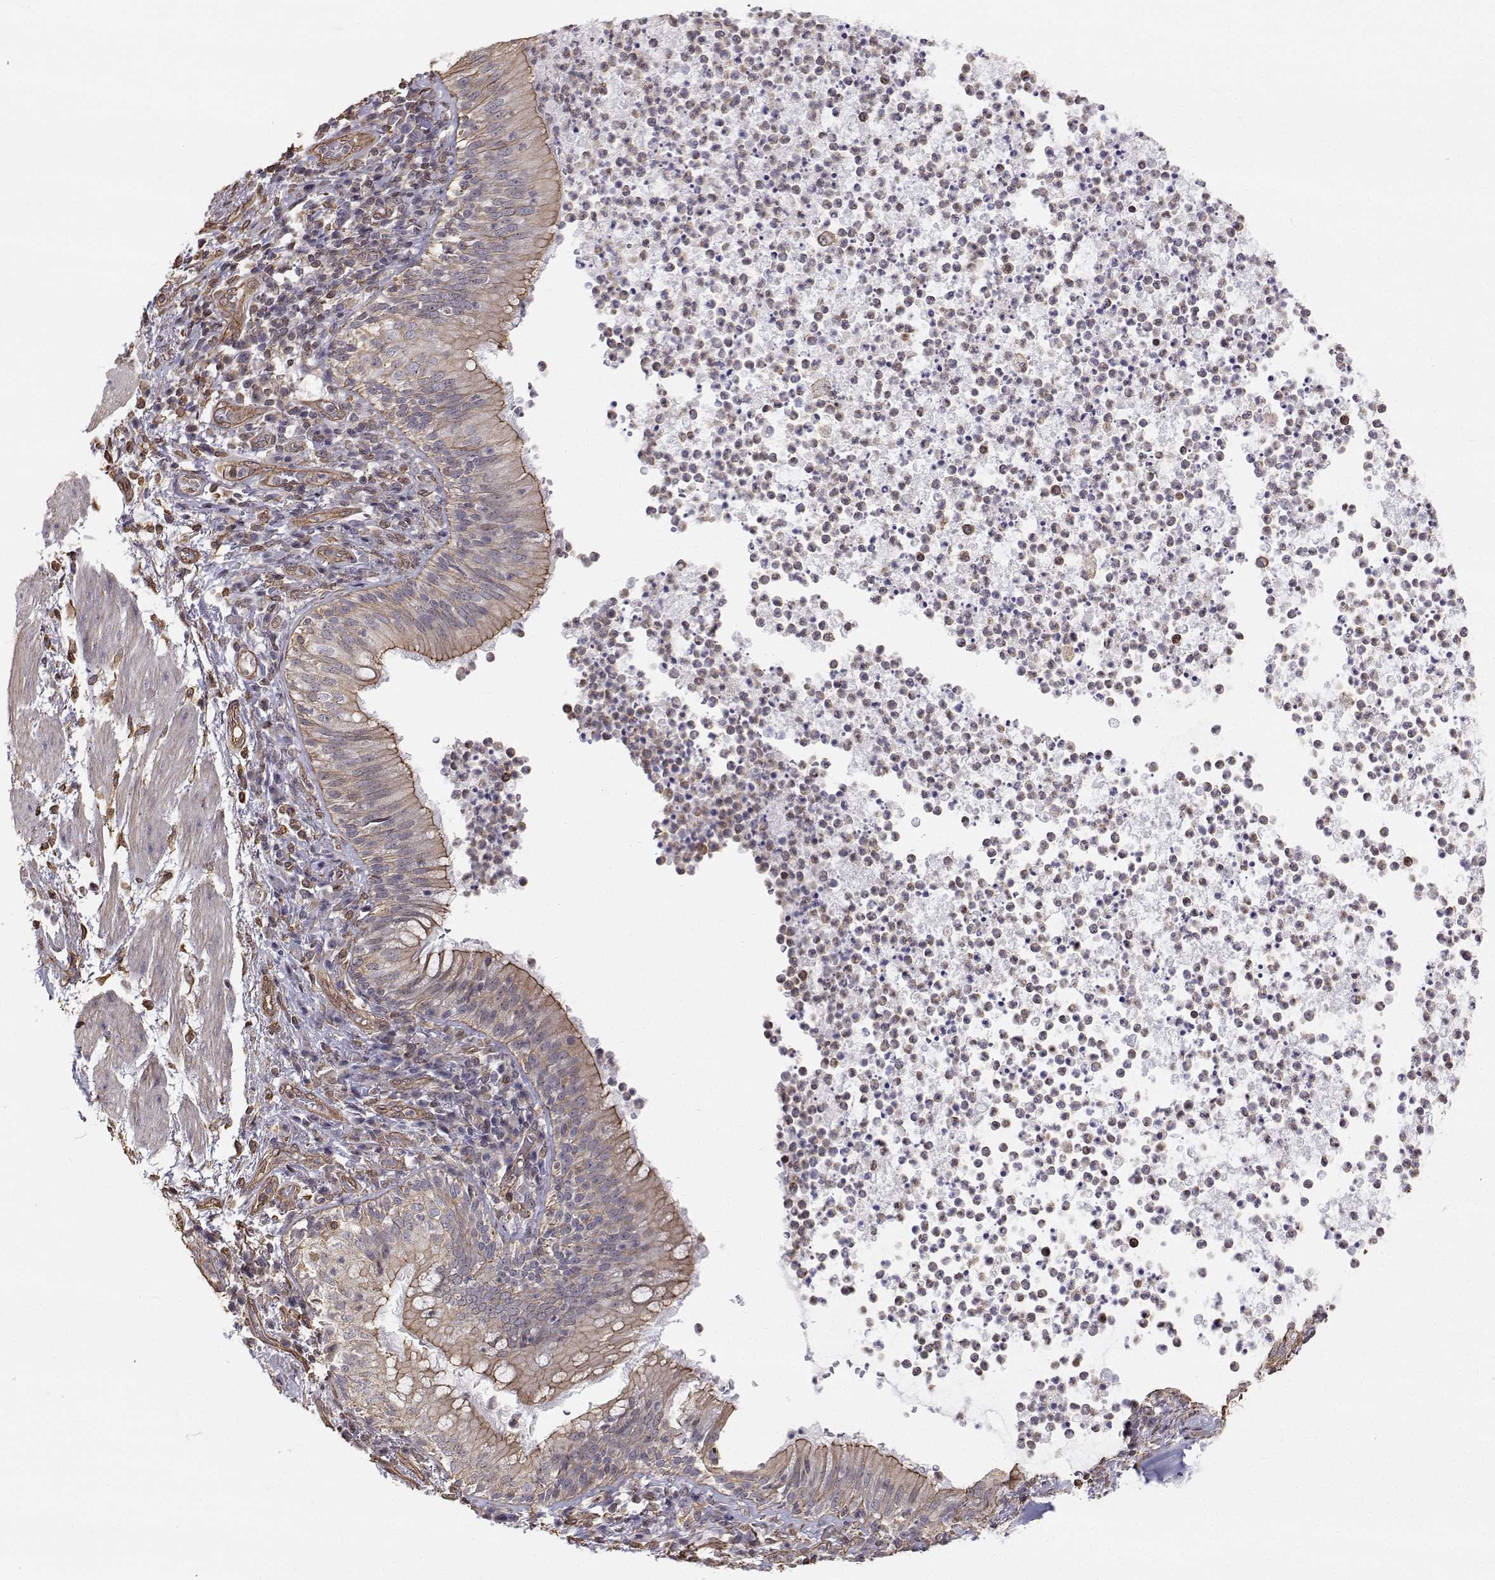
{"staining": {"intensity": "weak", "quantity": "25%-75%", "location": "cytoplasmic/membranous"}, "tissue": "bronchus", "cell_type": "Respiratory epithelial cells", "image_type": "normal", "snomed": [{"axis": "morphology", "description": "Normal tissue, NOS"}, {"axis": "topography", "description": "Lymph node"}, {"axis": "topography", "description": "Bronchus"}], "caption": "Normal bronchus was stained to show a protein in brown. There is low levels of weak cytoplasmic/membranous staining in about 25%-75% of respiratory epithelial cells. (Brightfield microscopy of DAB IHC at high magnification).", "gene": "GSDMA", "patient": {"sex": "male", "age": 56}}